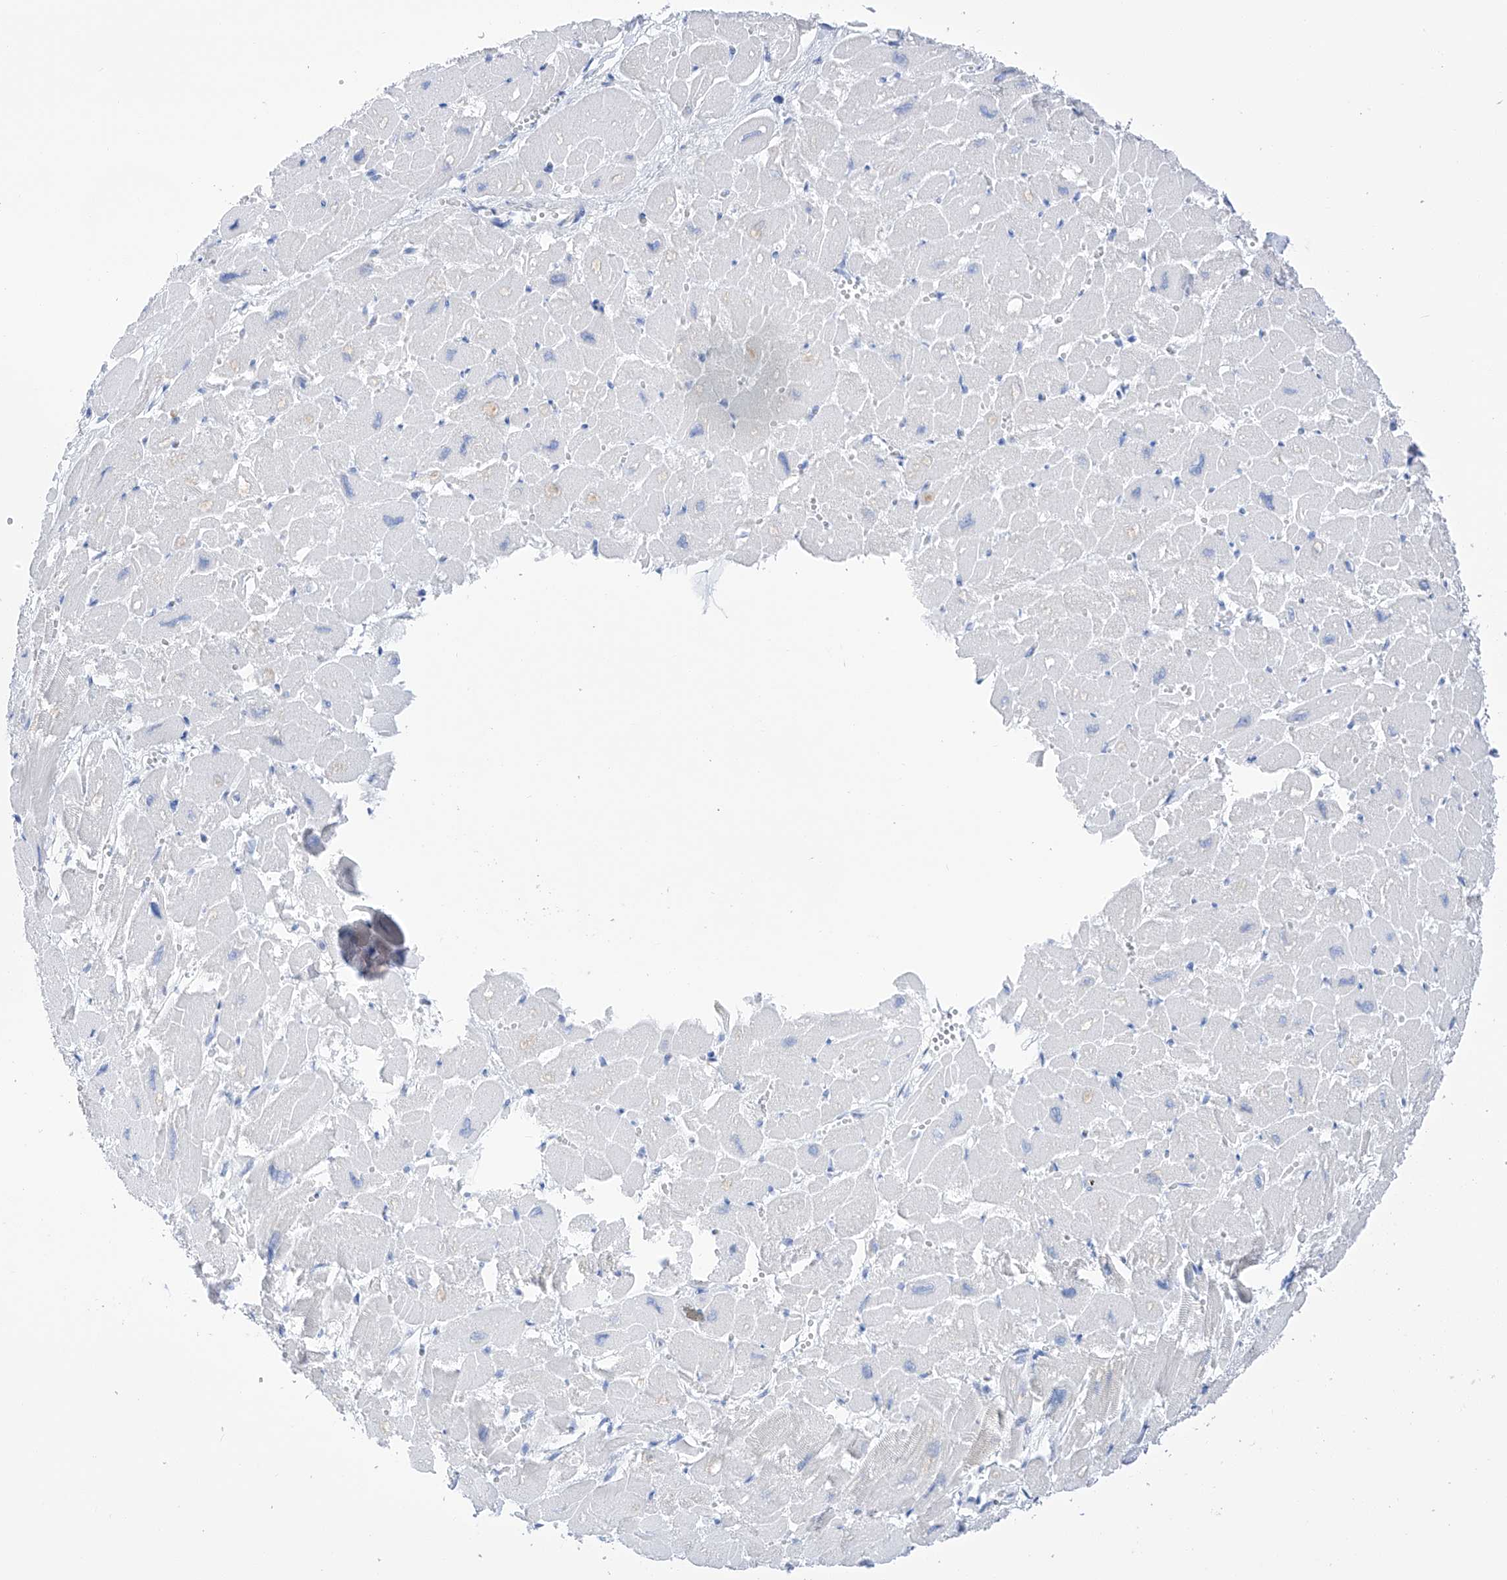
{"staining": {"intensity": "weak", "quantity": "<25%", "location": "cytoplasmic/membranous"}, "tissue": "heart muscle", "cell_type": "Cardiomyocytes", "image_type": "normal", "snomed": [{"axis": "morphology", "description": "Normal tissue, NOS"}, {"axis": "topography", "description": "Heart"}], "caption": "A high-resolution histopathology image shows IHC staining of unremarkable heart muscle, which reveals no significant positivity in cardiomyocytes. The staining is performed using DAB brown chromogen with nuclei counter-stained in using hematoxylin.", "gene": "FLG", "patient": {"sex": "male", "age": 54}}